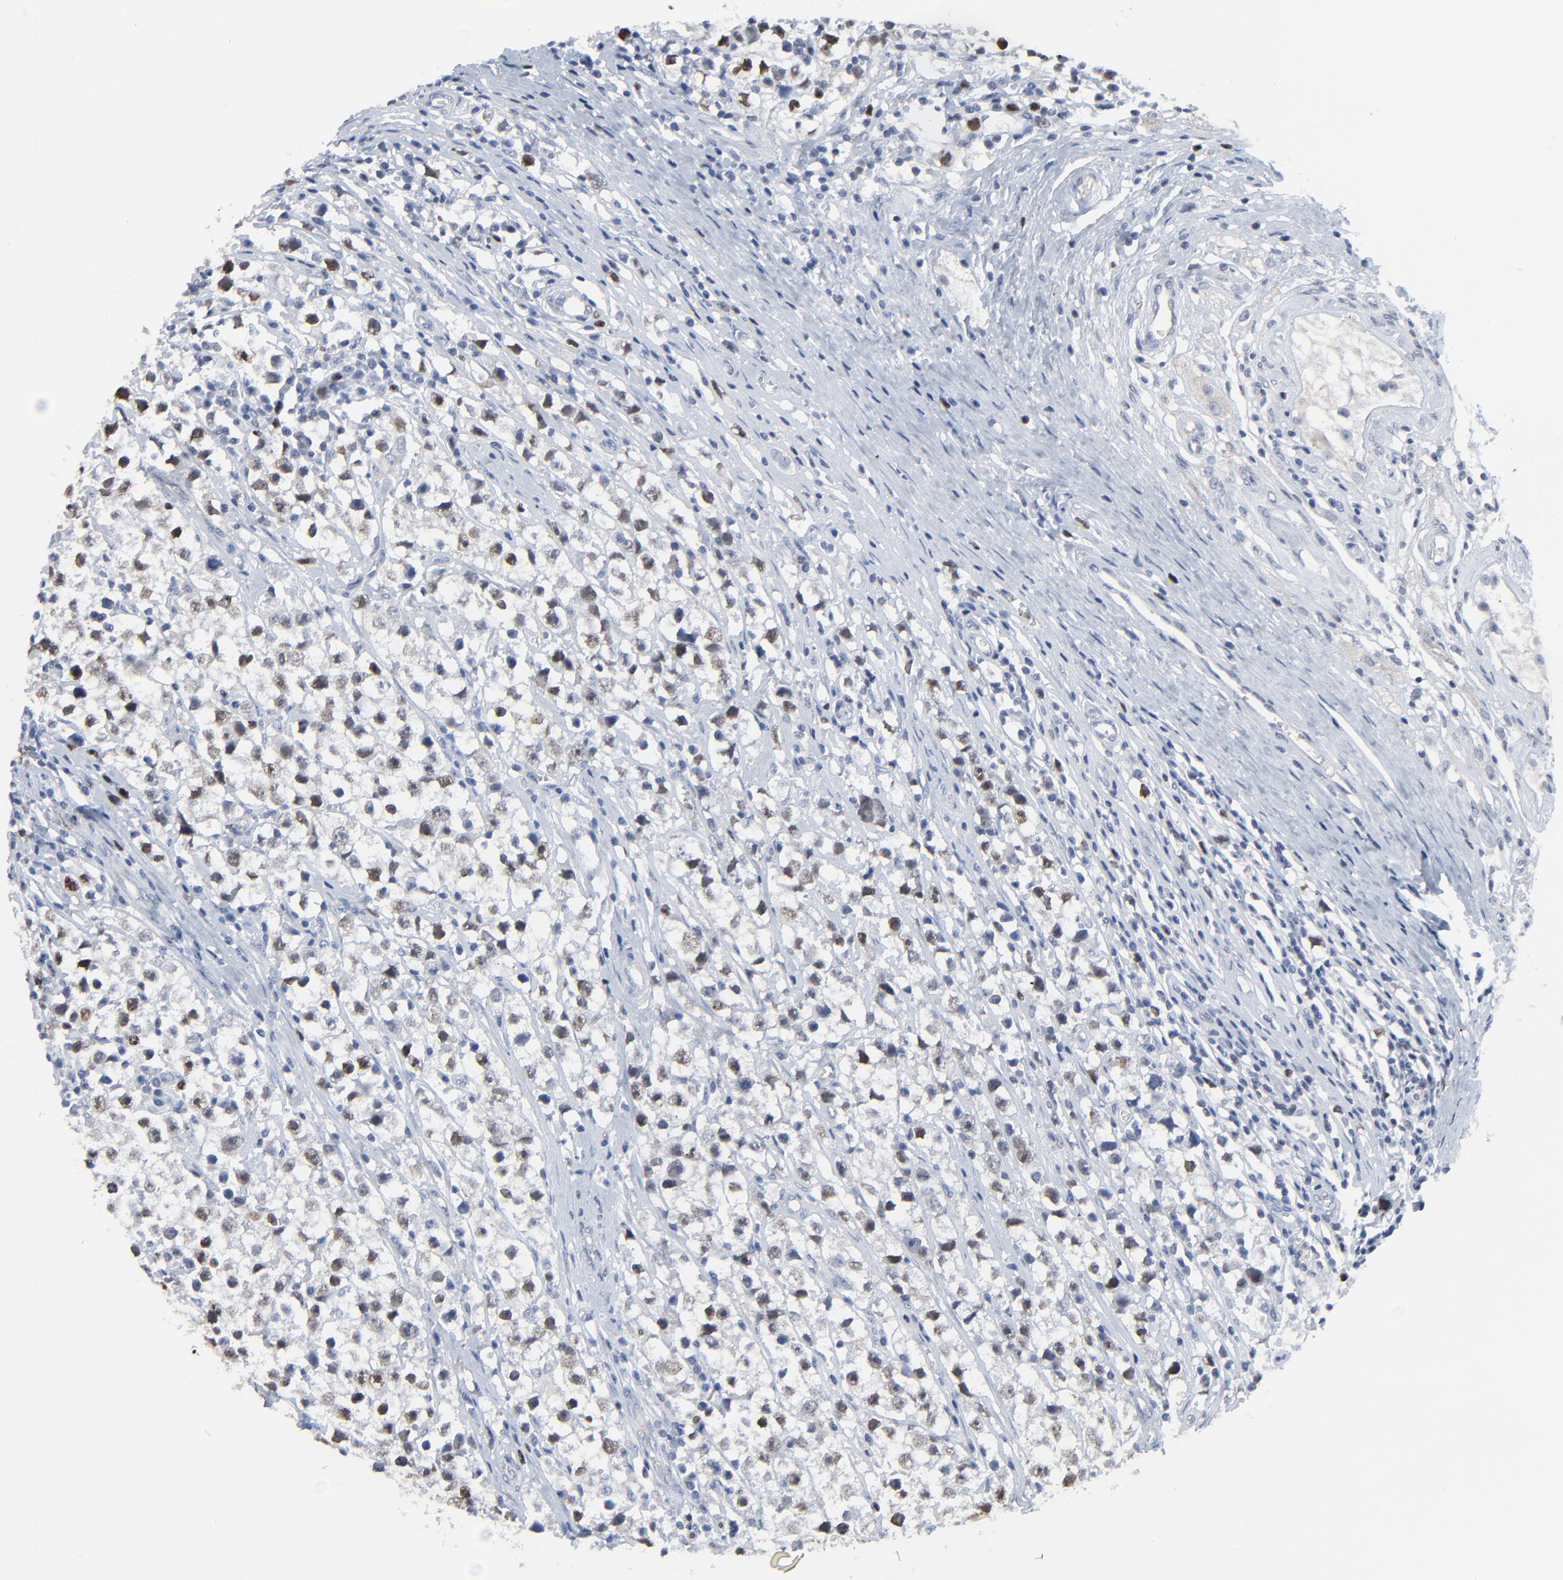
{"staining": {"intensity": "moderate", "quantity": "25%-75%", "location": "nuclear"}, "tissue": "testis cancer", "cell_type": "Tumor cells", "image_type": "cancer", "snomed": [{"axis": "morphology", "description": "Seminoma, NOS"}, {"axis": "topography", "description": "Testis"}], "caption": "IHC histopathology image of neoplastic tissue: human seminoma (testis) stained using immunohistochemistry shows medium levels of moderate protein expression localized specifically in the nuclear of tumor cells, appearing as a nuclear brown color.", "gene": "BIRC3", "patient": {"sex": "male", "age": 35}}